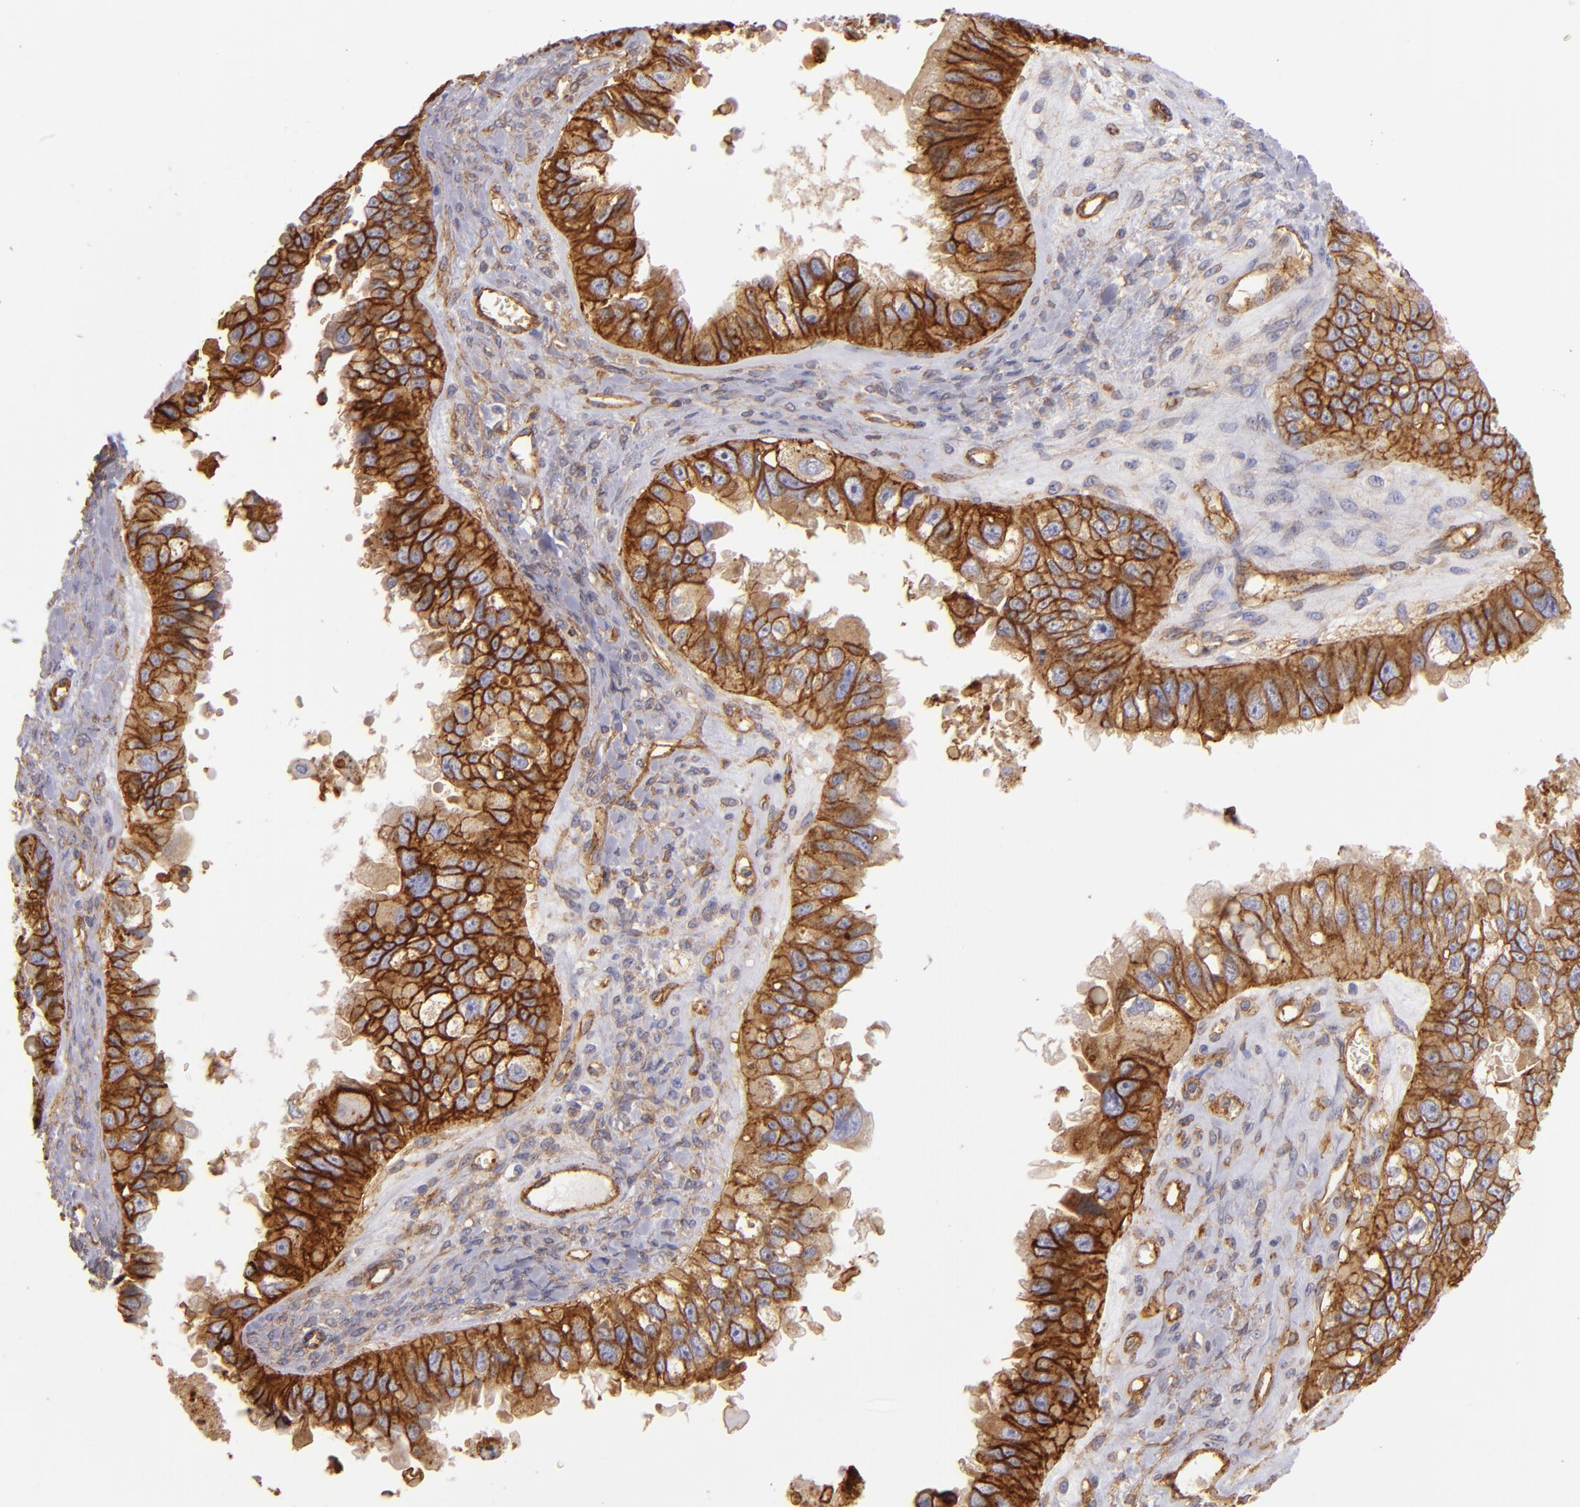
{"staining": {"intensity": "strong", "quantity": ">75%", "location": "cytoplasmic/membranous"}, "tissue": "ovarian cancer", "cell_type": "Tumor cells", "image_type": "cancer", "snomed": [{"axis": "morphology", "description": "Carcinoma, endometroid"}, {"axis": "topography", "description": "Ovary"}], "caption": "Immunohistochemical staining of human ovarian cancer shows high levels of strong cytoplasmic/membranous staining in approximately >75% of tumor cells. (DAB IHC with brightfield microscopy, high magnification).", "gene": "CD151", "patient": {"sex": "female", "age": 85}}